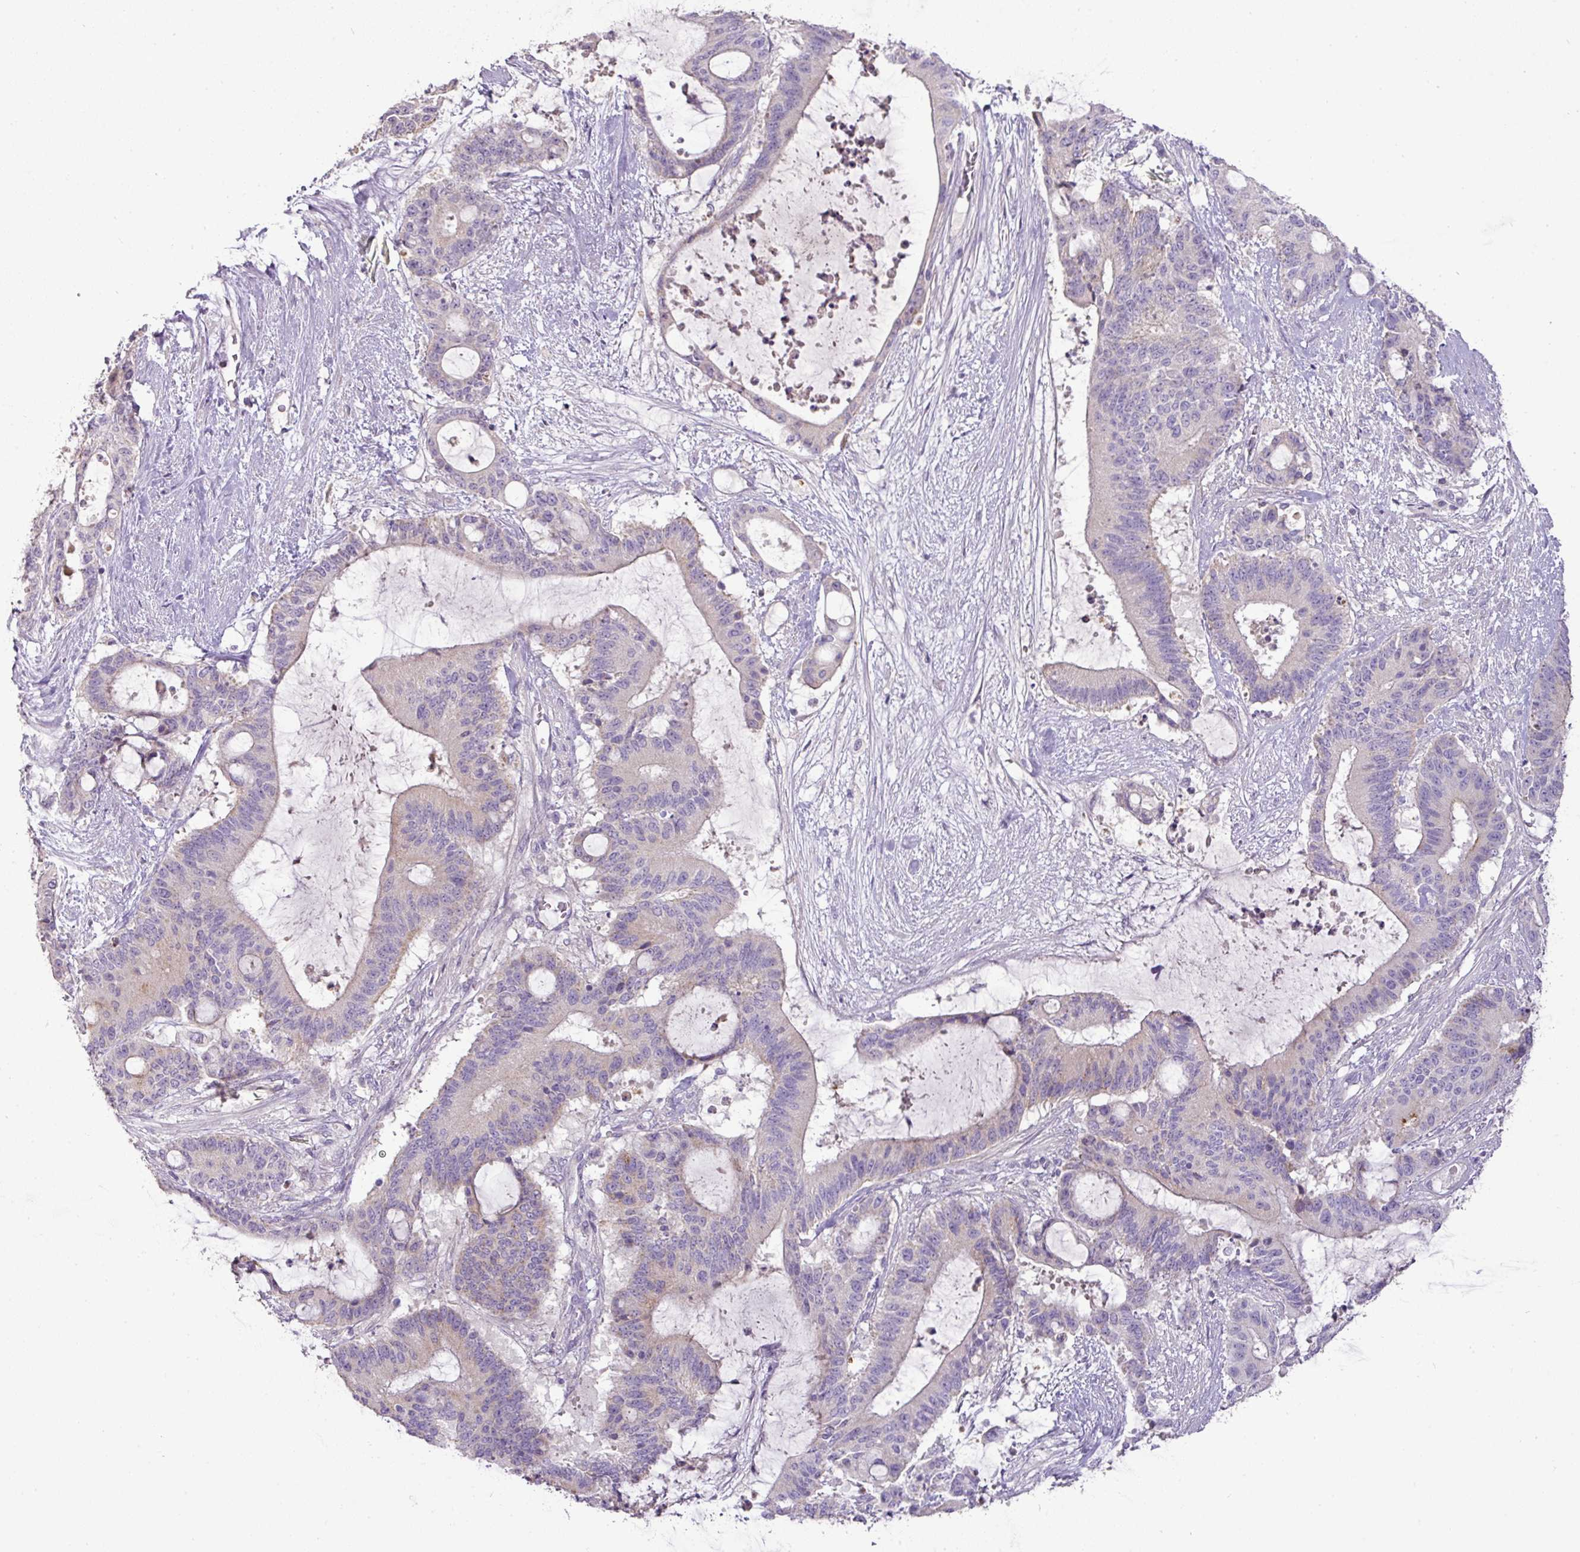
{"staining": {"intensity": "moderate", "quantity": "<25%", "location": "cytoplasmic/membranous"}, "tissue": "liver cancer", "cell_type": "Tumor cells", "image_type": "cancer", "snomed": [{"axis": "morphology", "description": "Normal tissue, NOS"}, {"axis": "morphology", "description": "Cholangiocarcinoma"}, {"axis": "topography", "description": "Liver"}, {"axis": "topography", "description": "Peripheral nerve tissue"}], "caption": "Immunohistochemical staining of human cholangiocarcinoma (liver) exhibits low levels of moderate cytoplasmic/membranous protein positivity in about <25% of tumor cells.", "gene": "BRINP2", "patient": {"sex": "female", "age": 73}}